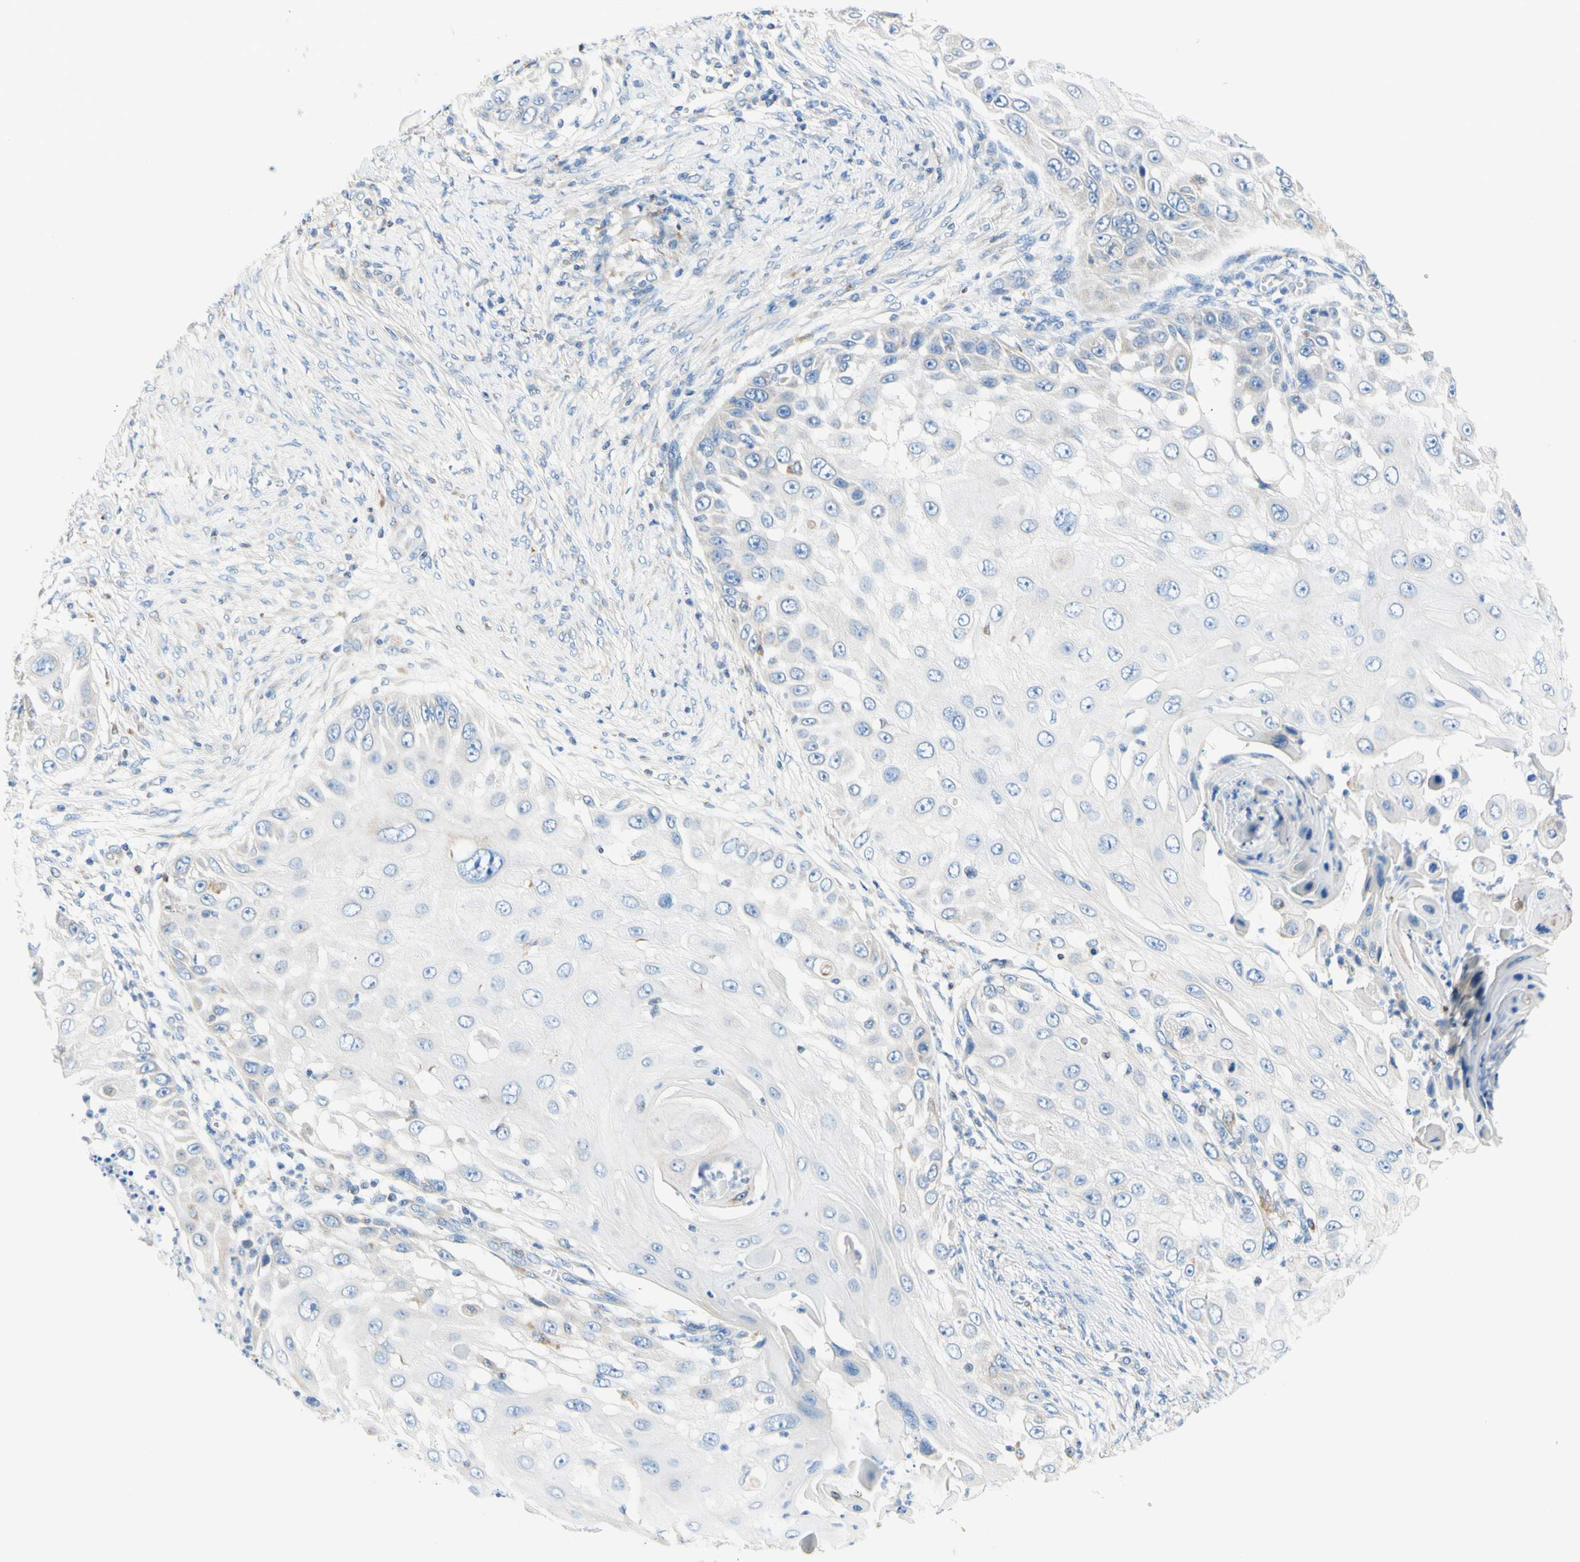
{"staining": {"intensity": "negative", "quantity": "none", "location": "none"}, "tissue": "skin cancer", "cell_type": "Tumor cells", "image_type": "cancer", "snomed": [{"axis": "morphology", "description": "Squamous cell carcinoma, NOS"}, {"axis": "topography", "description": "Skin"}], "caption": "Tumor cells show no significant protein staining in skin cancer.", "gene": "RETREG2", "patient": {"sex": "female", "age": 44}}